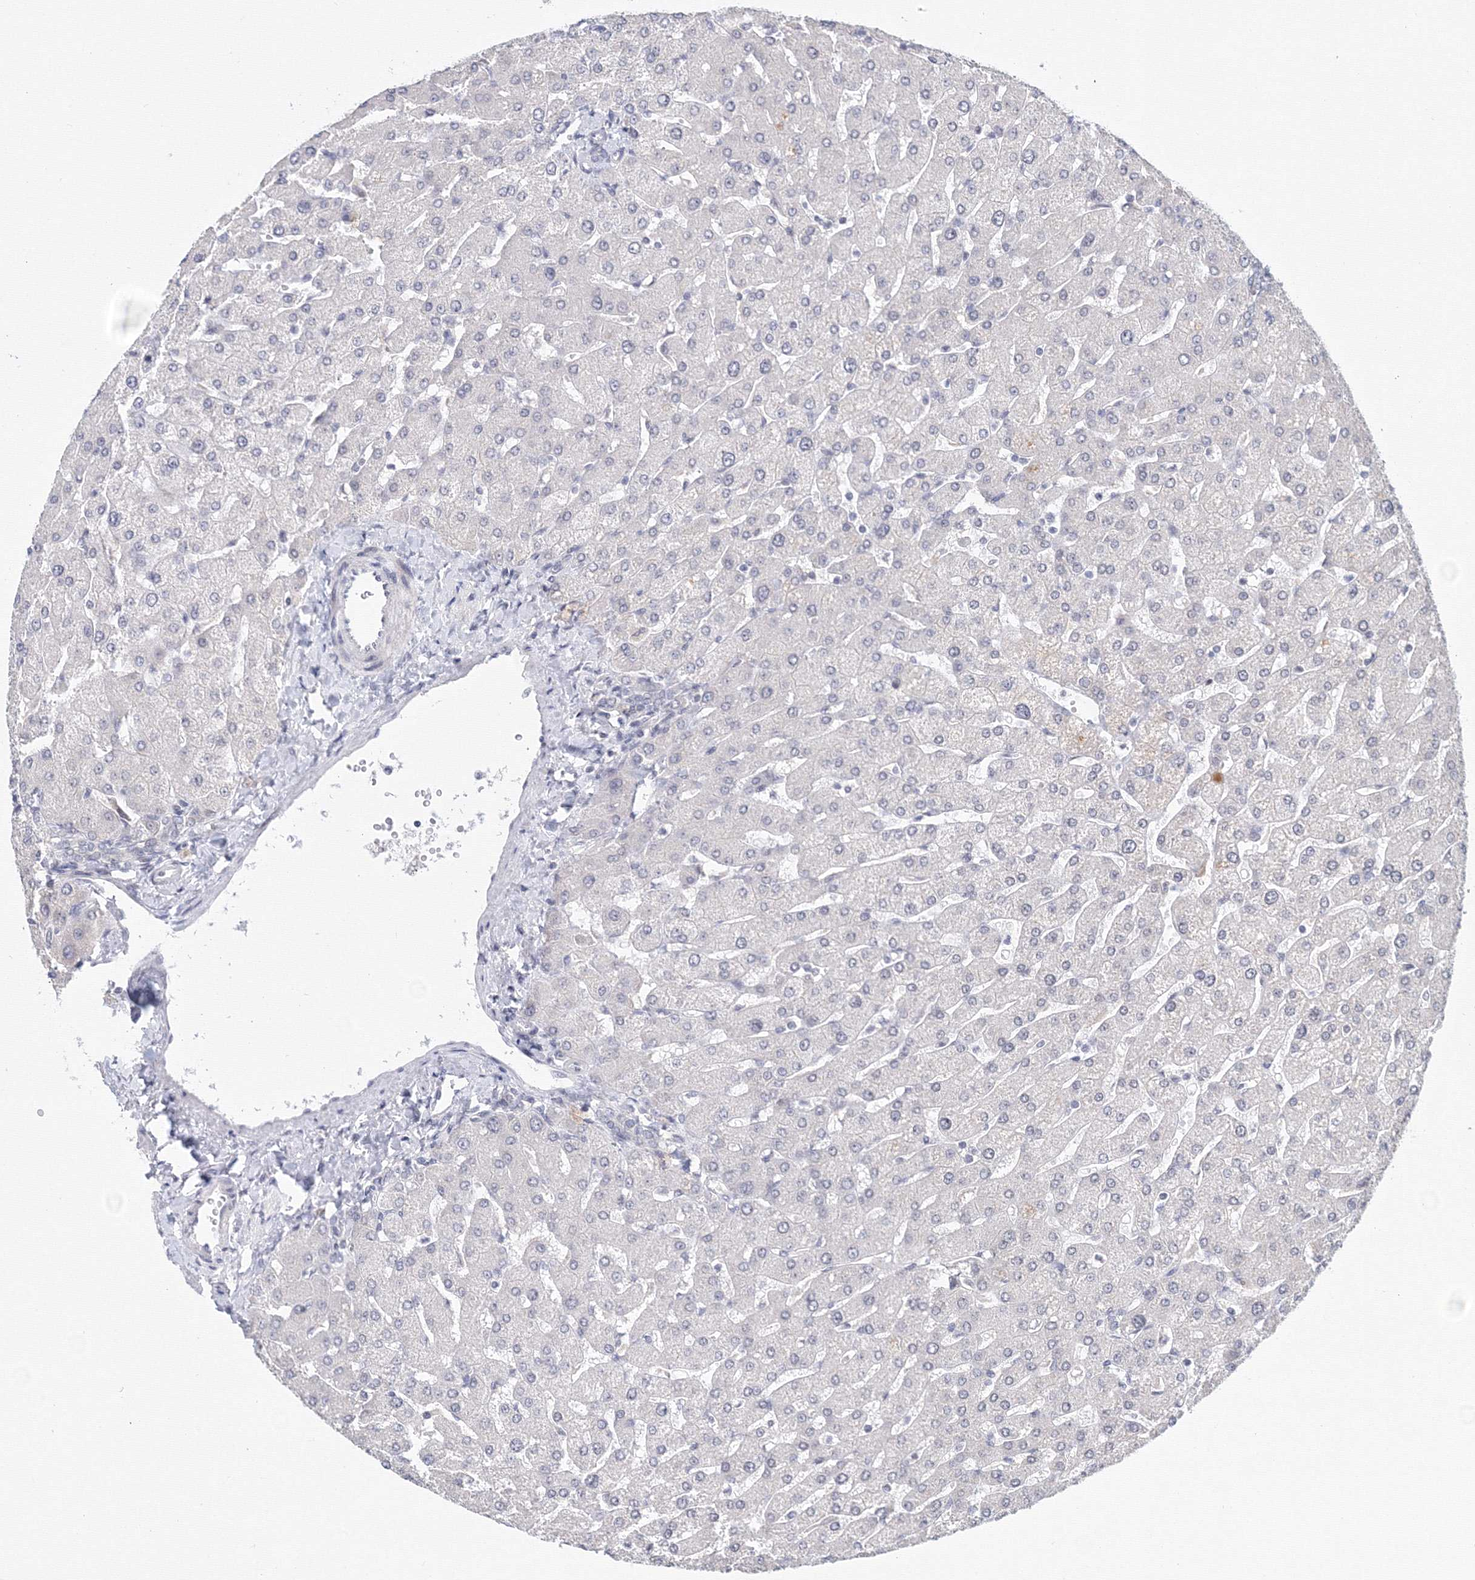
{"staining": {"intensity": "negative", "quantity": "none", "location": "none"}, "tissue": "liver", "cell_type": "Cholangiocytes", "image_type": "normal", "snomed": [{"axis": "morphology", "description": "Normal tissue, NOS"}, {"axis": "topography", "description": "Liver"}], "caption": "Human liver stained for a protein using IHC displays no staining in cholangiocytes.", "gene": "SLC7A7", "patient": {"sex": "male", "age": 55}}